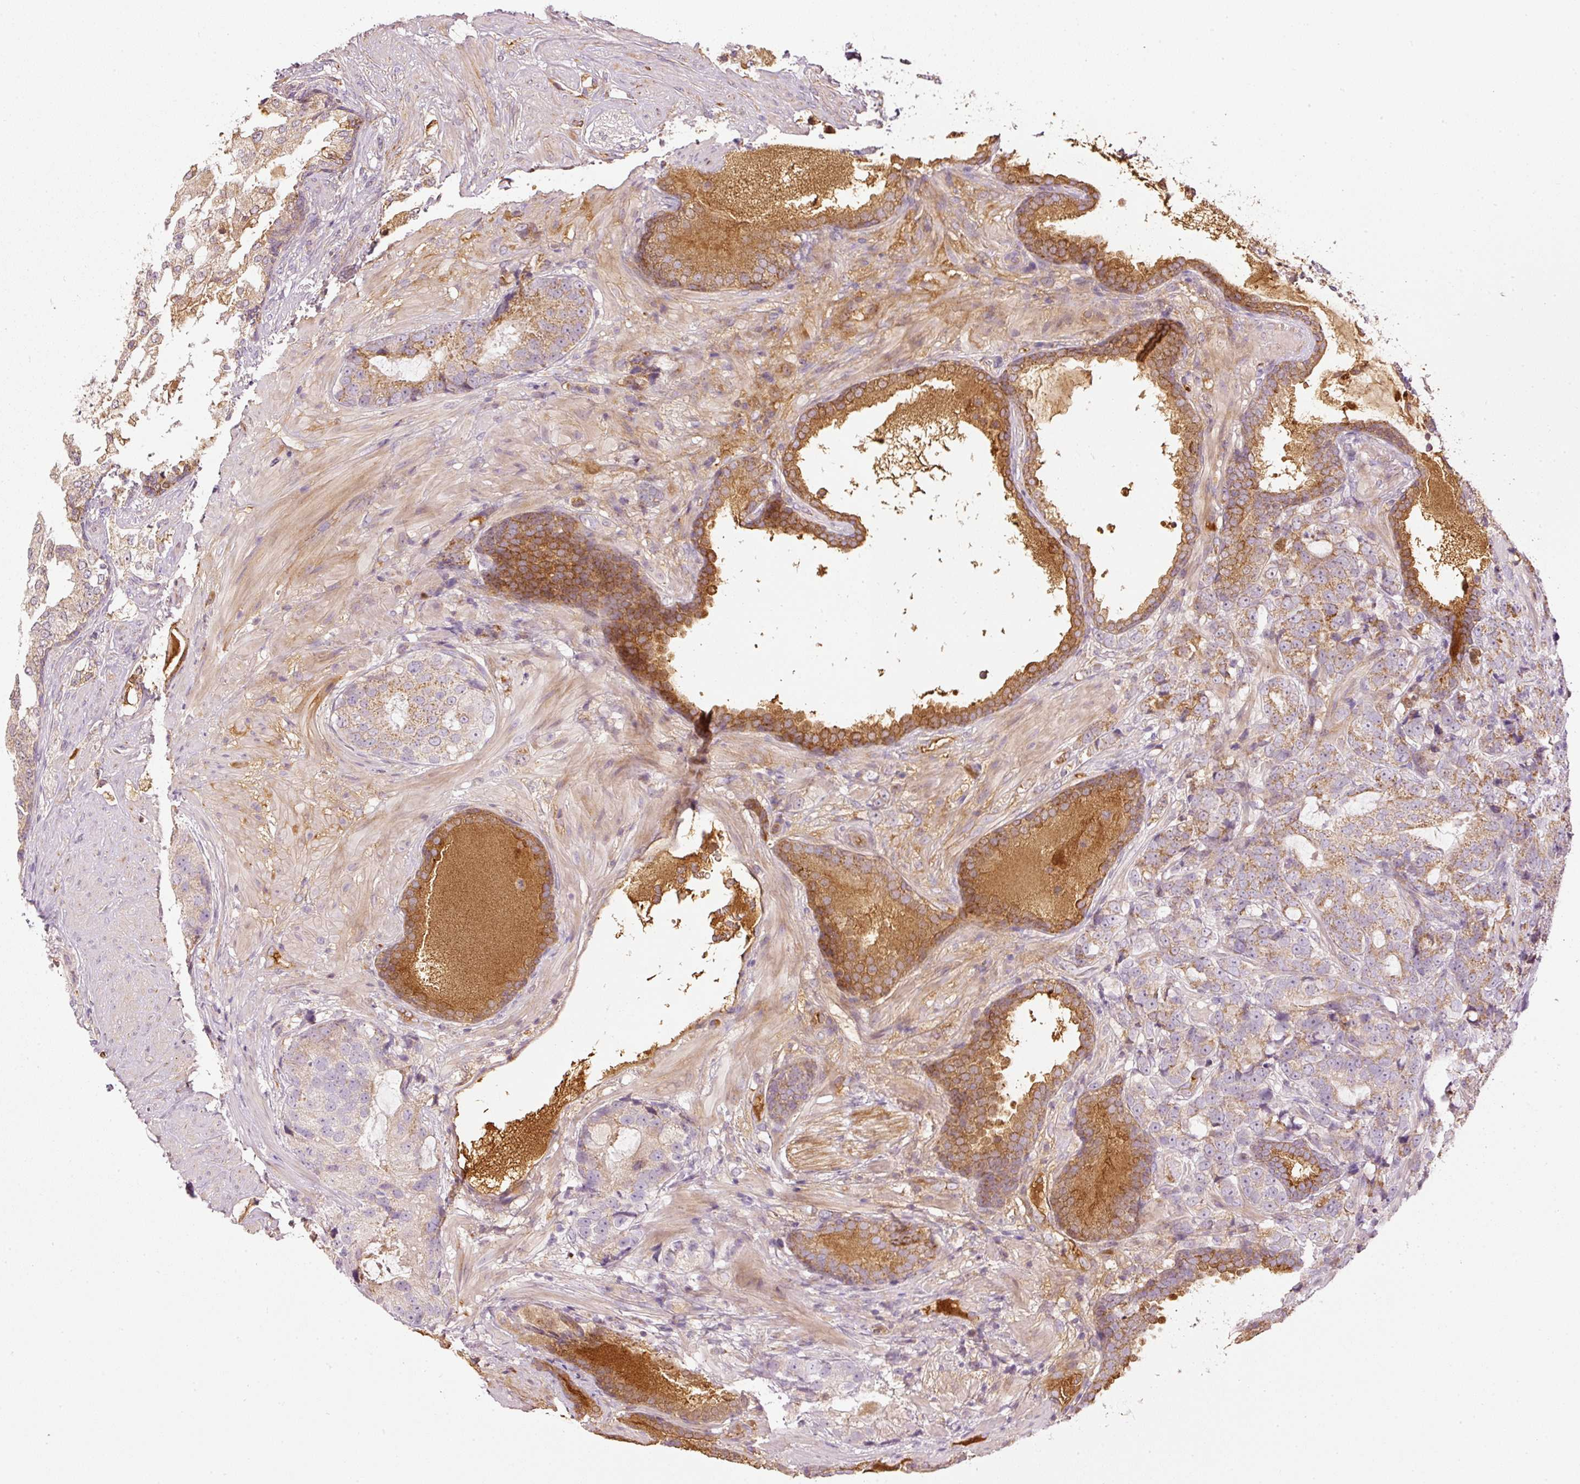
{"staining": {"intensity": "moderate", "quantity": "25%-75%", "location": "cytoplasmic/membranous"}, "tissue": "prostate cancer", "cell_type": "Tumor cells", "image_type": "cancer", "snomed": [{"axis": "morphology", "description": "Adenocarcinoma, High grade"}, {"axis": "topography", "description": "Prostate"}], "caption": "Brown immunohistochemical staining in human prostate cancer demonstrates moderate cytoplasmic/membranous positivity in approximately 25%-75% of tumor cells.", "gene": "SERPING1", "patient": {"sex": "male", "age": 67}}